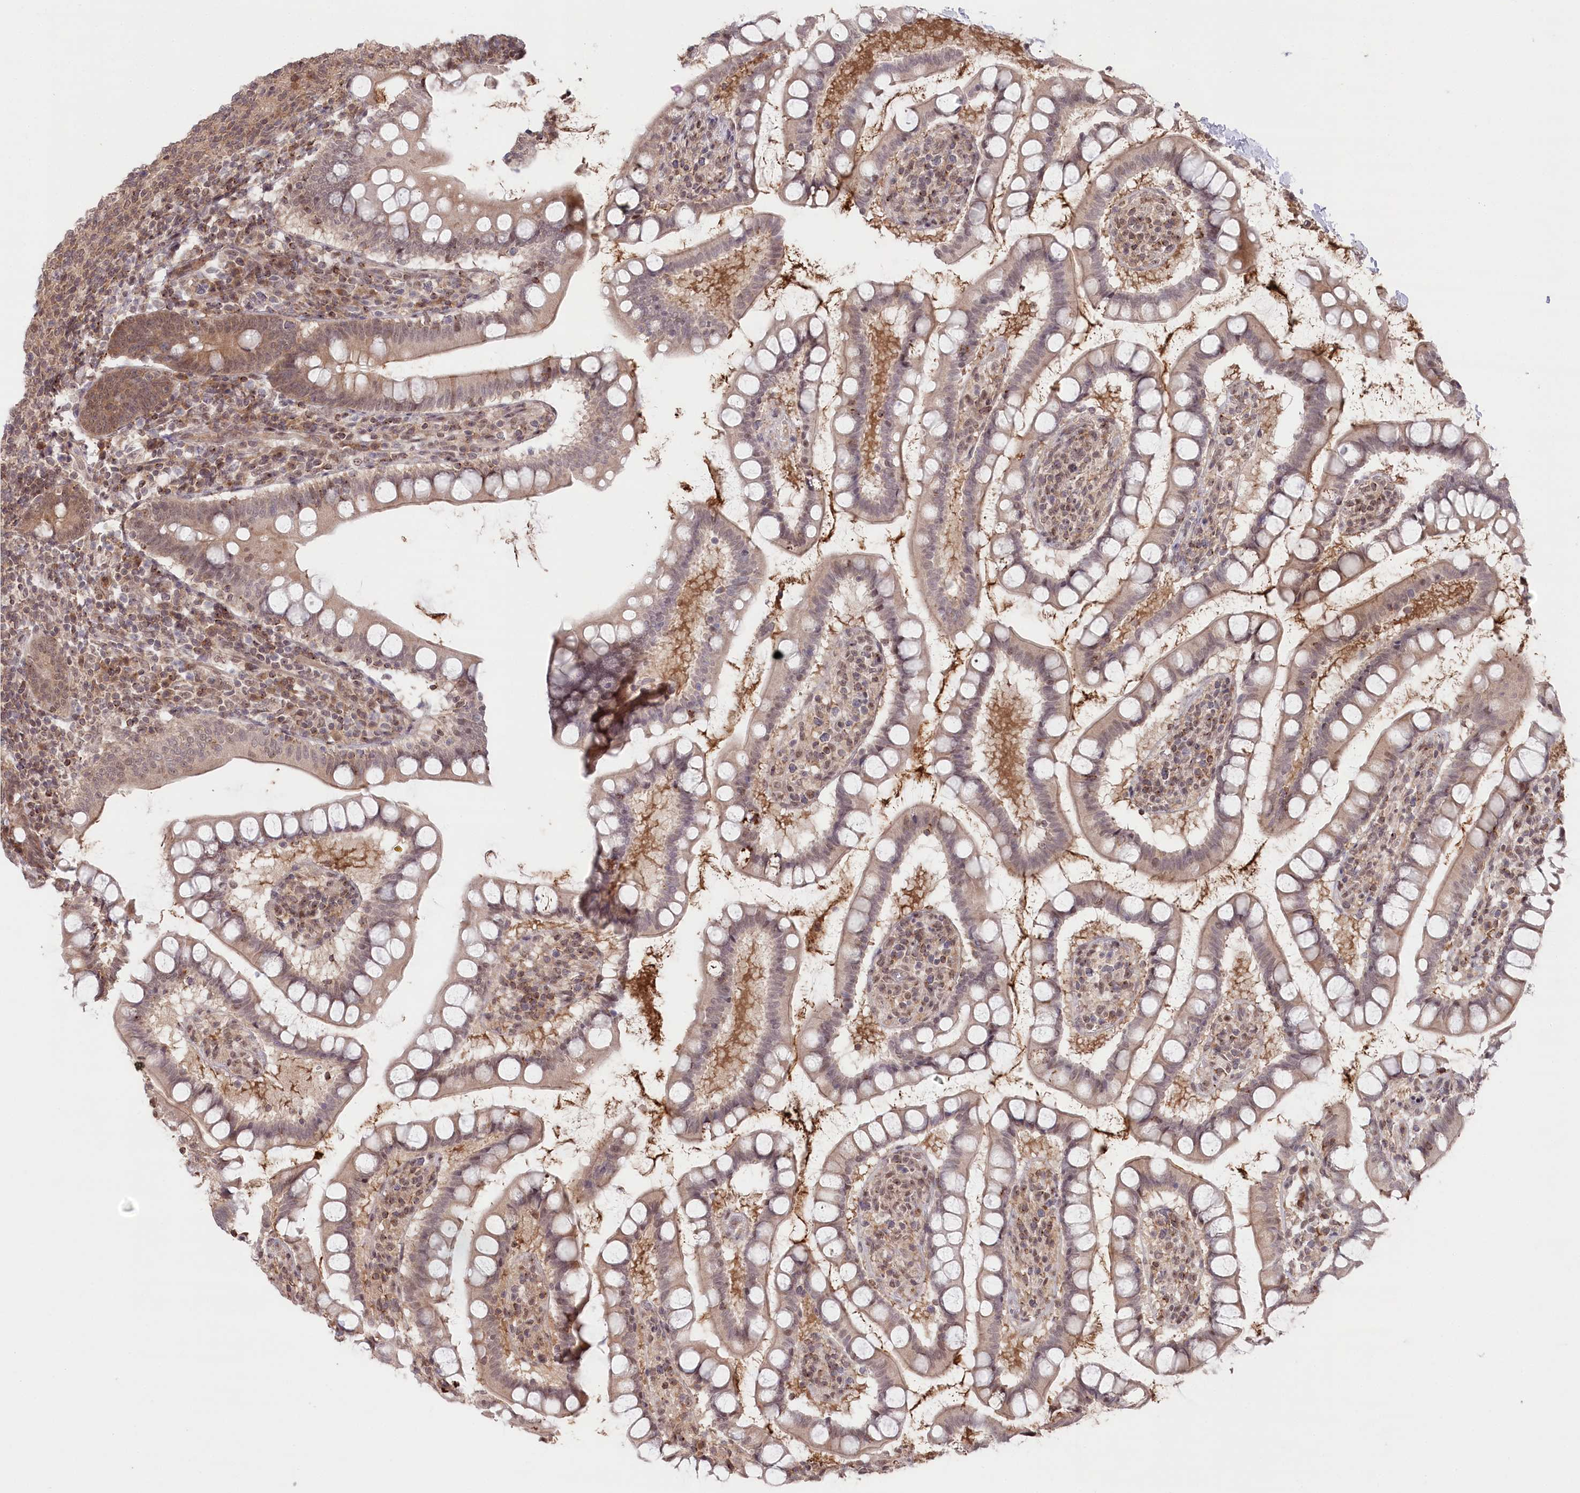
{"staining": {"intensity": "moderate", "quantity": ">75%", "location": "cytoplasmic/membranous,nuclear"}, "tissue": "small intestine", "cell_type": "Glandular cells", "image_type": "normal", "snomed": [{"axis": "morphology", "description": "Normal tissue, NOS"}, {"axis": "topography", "description": "Small intestine"}], "caption": "This histopathology image exhibits unremarkable small intestine stained with immunohistochemistry to label a protein in brown. The cytoplasmic/membranous,nuclear of glandular cells show moderate positivity for the protein. Nuclei are counter-stained blue.", "gene": "CCSER2", "patient": {"sex": "female", "age": 84}}